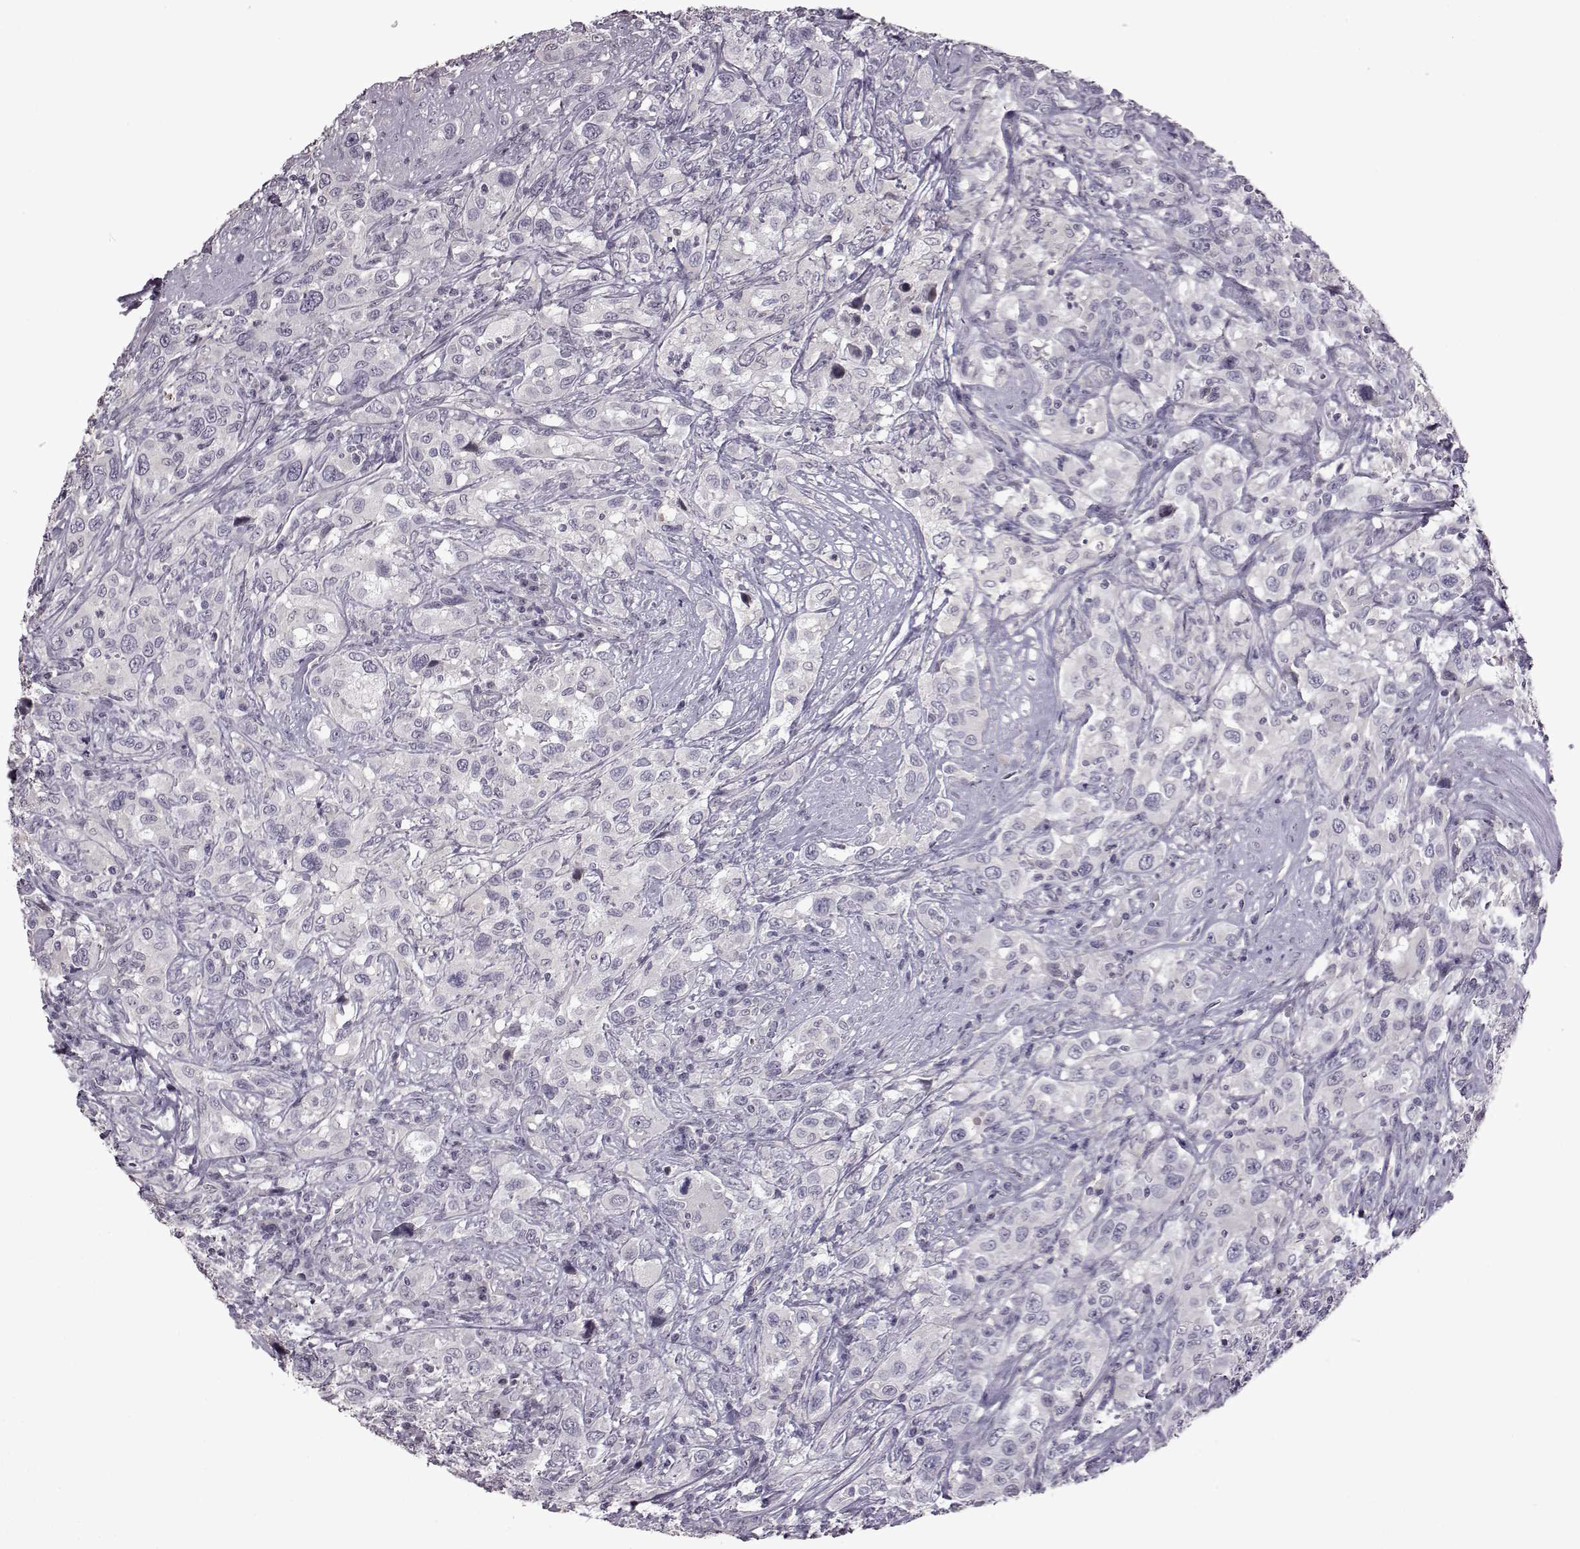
{"staining": {"intensity": "negative", "quantity": "none", "location": "none"}, "tissue": "urothelial cancer", "cell_type": "Tumor cells", "image_type": "cancer", "snomed": [{"axis": "morphology", "description": "Urothelial carcinoma, NOS"}, {"axis": "morphology", "description": "Urothelial carcinoma, High grade"}, {"axis": "topography", "description": "Urinary bladder"}], "caption": "This is an immunohistochemistry (IHC) micrograph of human urothelial cancer. There is no staining in tumor cells.", "gene": "GAL", "patient": {"sex": "female", "age": 64}}